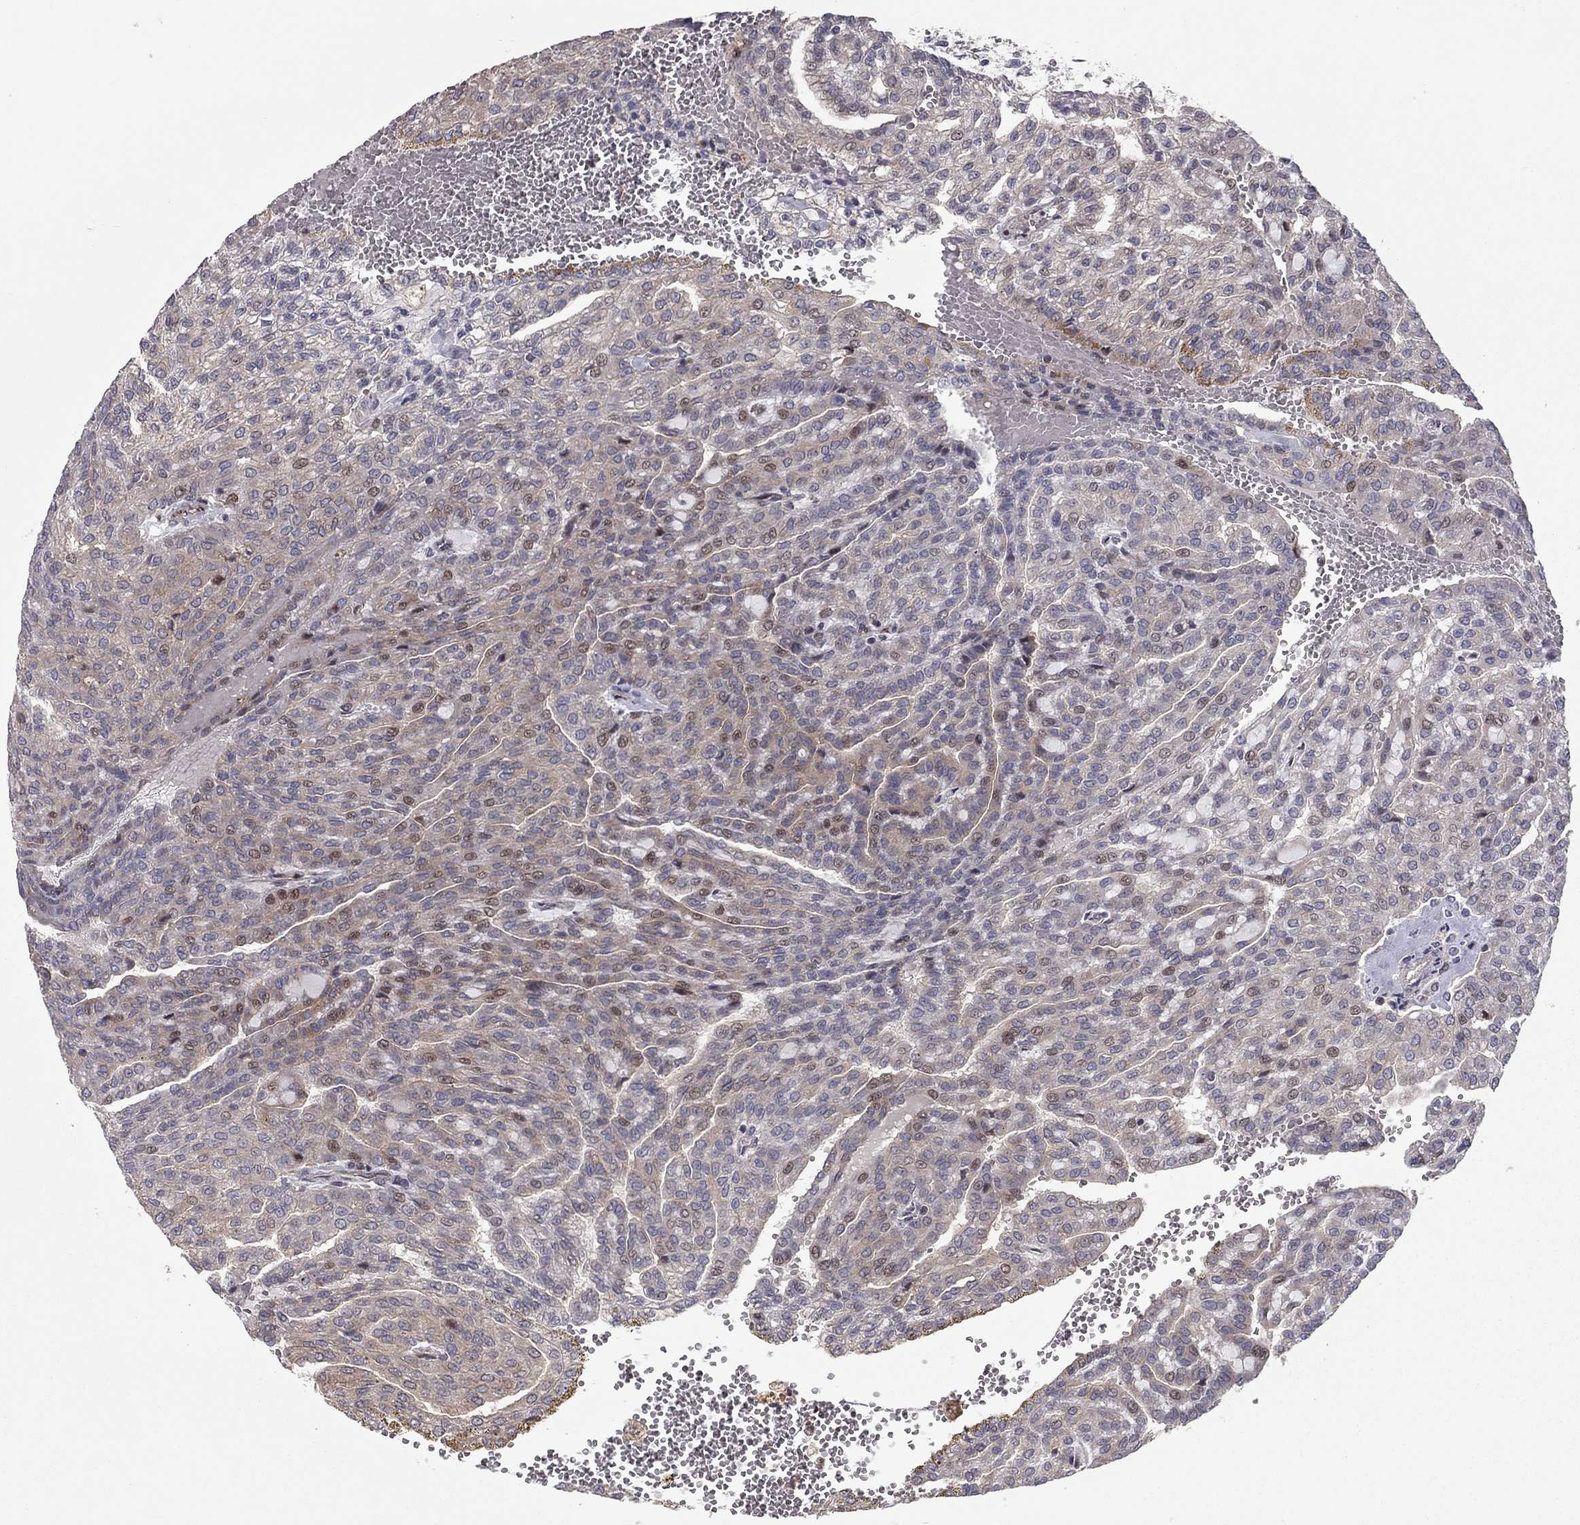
{"staining": {"intensity": "weak", "quantity": "25%-75%", "location": "cytoplasmic/membranous"}, "tissue": "renal cancer", "cell_type": "Tumor cells", "image_type": "cancer", "snomed": [{"axis": "morphology", "description": "Adenocarcinoma, NOS"}, {"axis": "topography", "description": "Kidney"}], "caption": "Human adenocarcinoma (renal) stained with a brown dye displays weak cytoplasmic/membranous positive expression in approximately 25%-75% of tumor cells.", "gene": "DUSP7", "patient": {"sex": "male", "age": 63}}